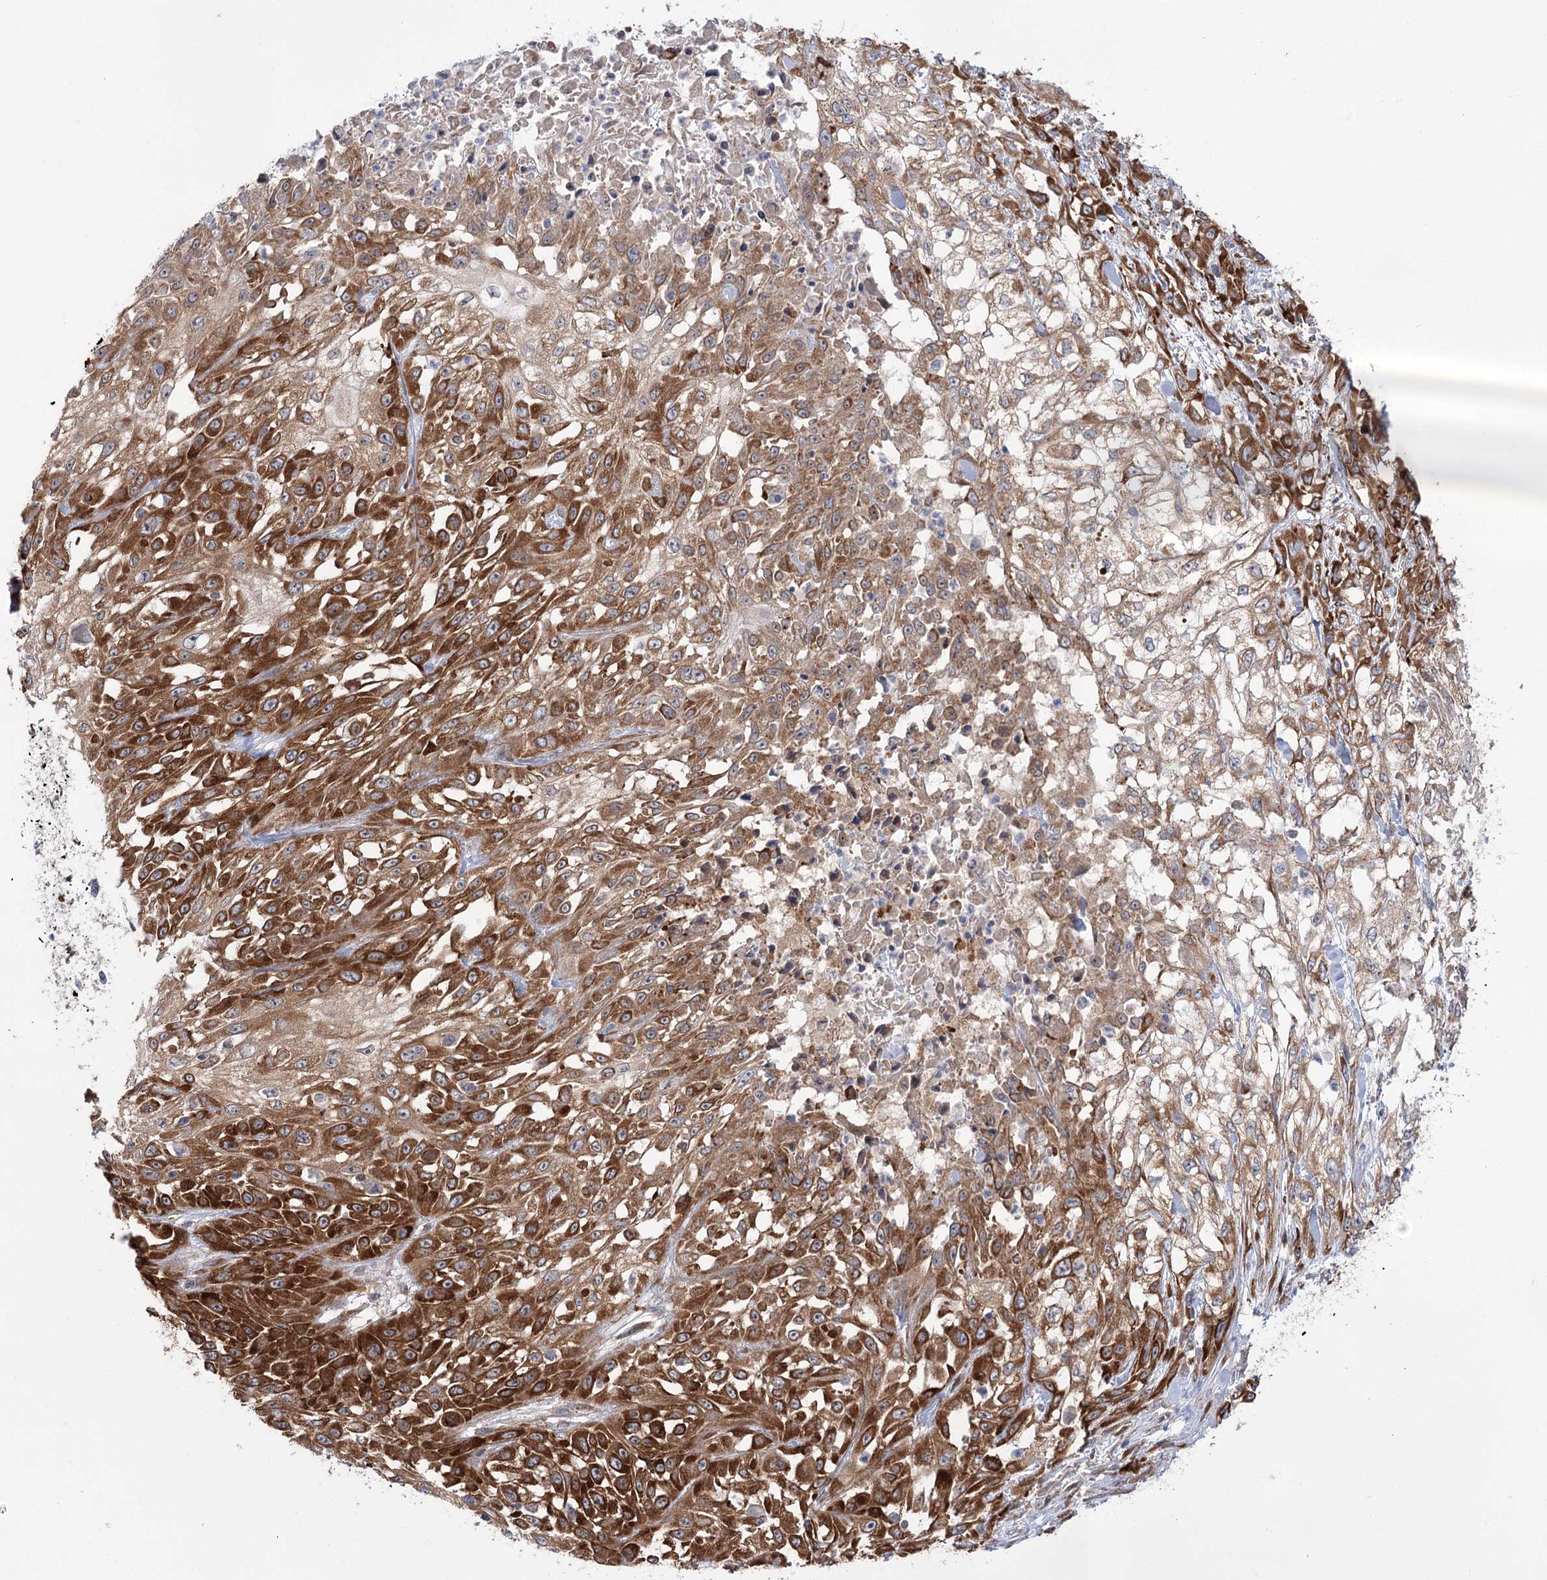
{"staining": {"intensity": "strong", "quantity": "25%-75%", "location": "cytoplasmic/membranous"}, "tissue": "skin cancer", "cell_type": "Tumor cells", "image_type": "cancer", "snomed": [{"axis": "morphology", "description": "Squamous cell carcinoma, NOS"}, {"axis": "morphology", "description": "Squamous cell carcinoma, metastatic, NOS"}, {"axis": "topography", "description": "Skin"}, {"axis": "topography", "description": "Lymph node"}], "caption": "Skin cancer was stained to show a protein in brown. There is high levels of strong cytoplasmic/membranous staining in about 25%-75% of tumor cells.", "gene": "VWA2", "patient": {"sex": "male", "age": 75}}